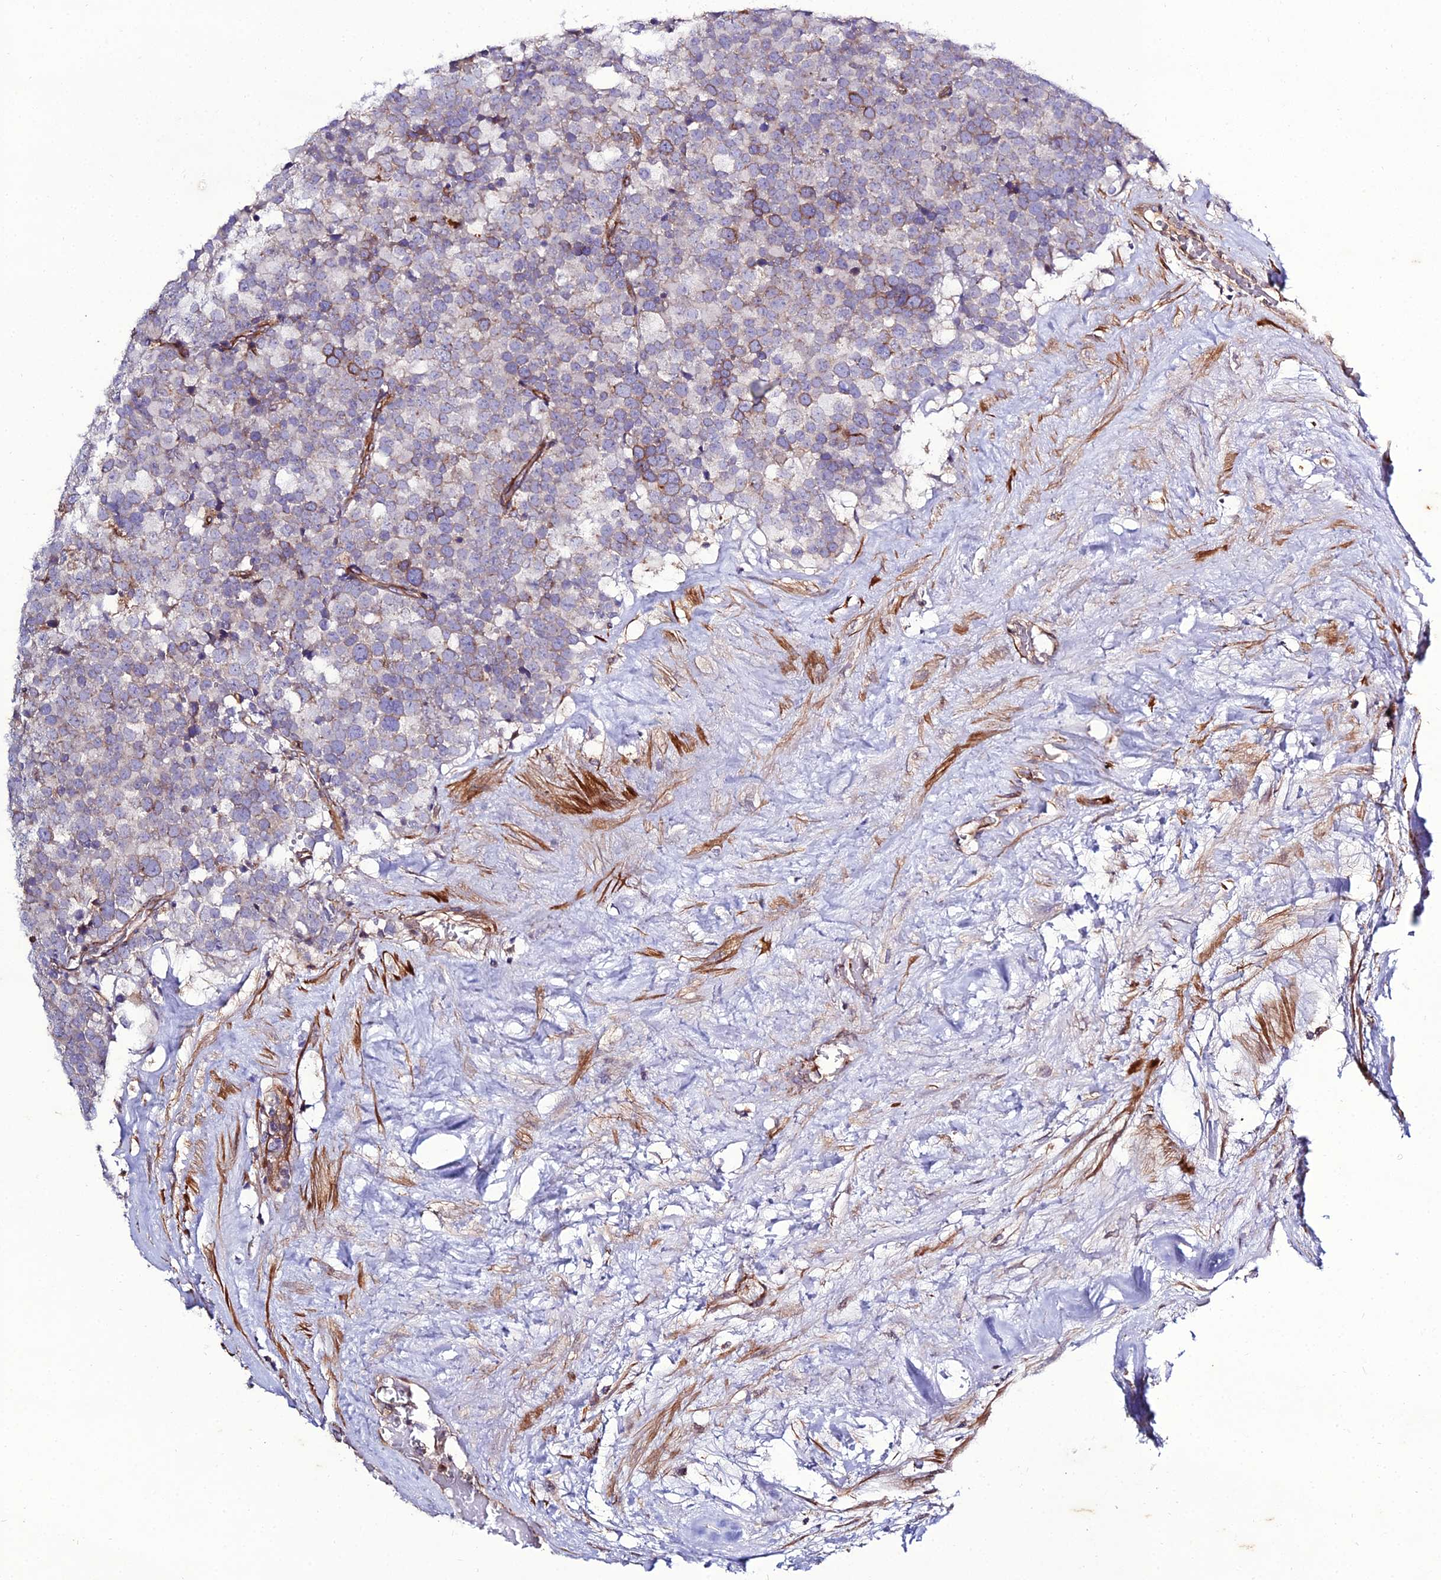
{"staining": {"intensity": "weak", "quantity": "25%-75%", "location": "cytoplasmic/membranous"}, "tissue": "testis cancer", "cell_type": "Tumor cells", "image_type": "cancer", "snomed": [{"axis": "morphology", "description": "Seminoma, NOS"}, {"axis": "topography", "description": "Testis"}], "caption": "Immunohistochemical staining of testis seminoma exhibits low levels of weak cytoplasmic/membranous protein expression in about 25%-75% of tumor cells. Immunohistochemistry stains the protein in brown and the nuclei are stained blue.", "gene": "ARL6IP1", "patient": {"sex": "male", "age": 71}}